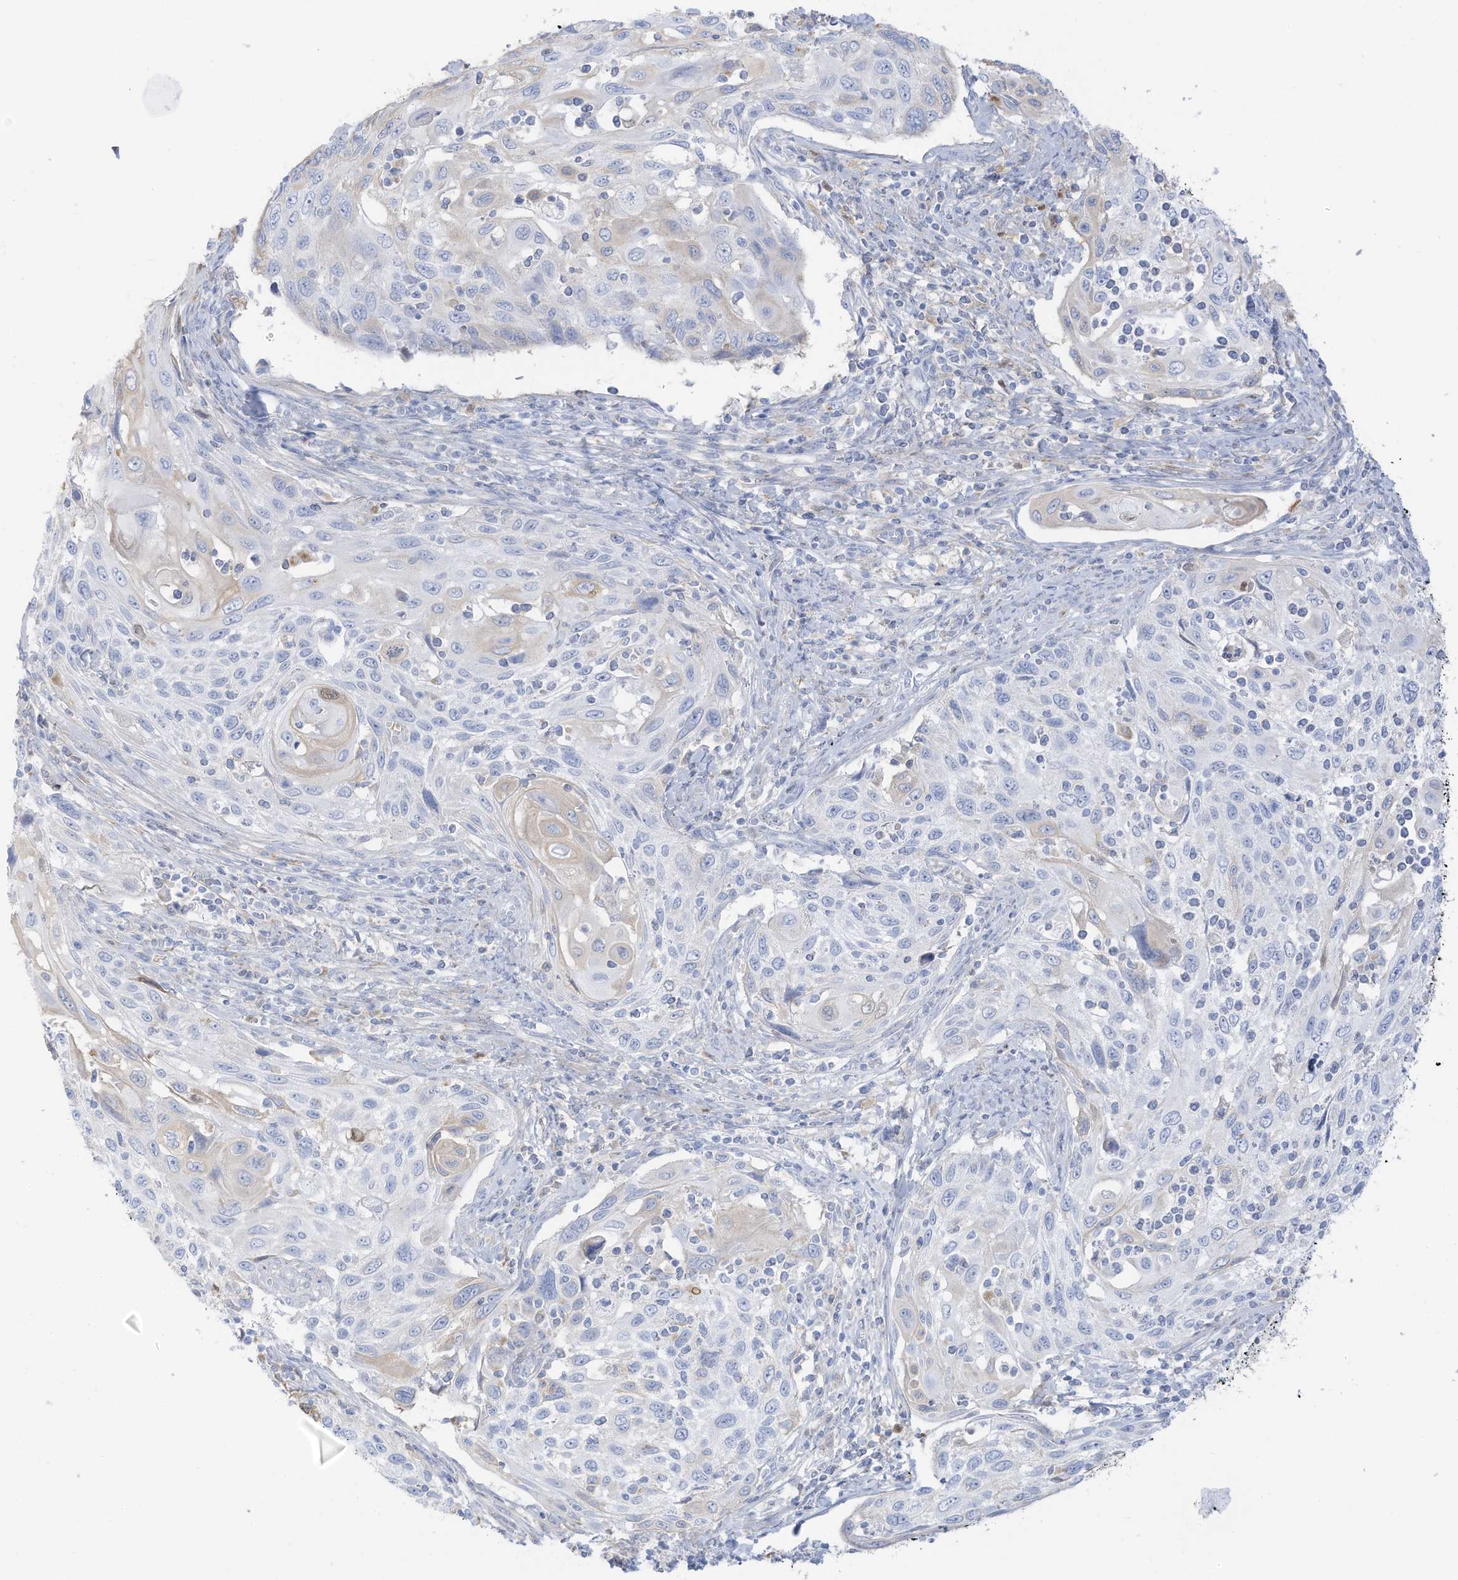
{"staining": {"intensity": "negative", "quantity": "none", "location": "none"}, "tissue": "cervical cancer", "cell_type": "Tumor cells", "image_type": "cancer", "snomed": [{"axis": "morphology", "description": "Squamous cell carcinoma, NOS"}, {"axis": "topography", "description": "Cervix"}], "caption": "An image of squamous cell carcinoma (cervical) stained for a protein exhibits no brown staining in tumor cells.", "gene": "HSD17B13", "patient": {"sex": "female", "age": 70}}